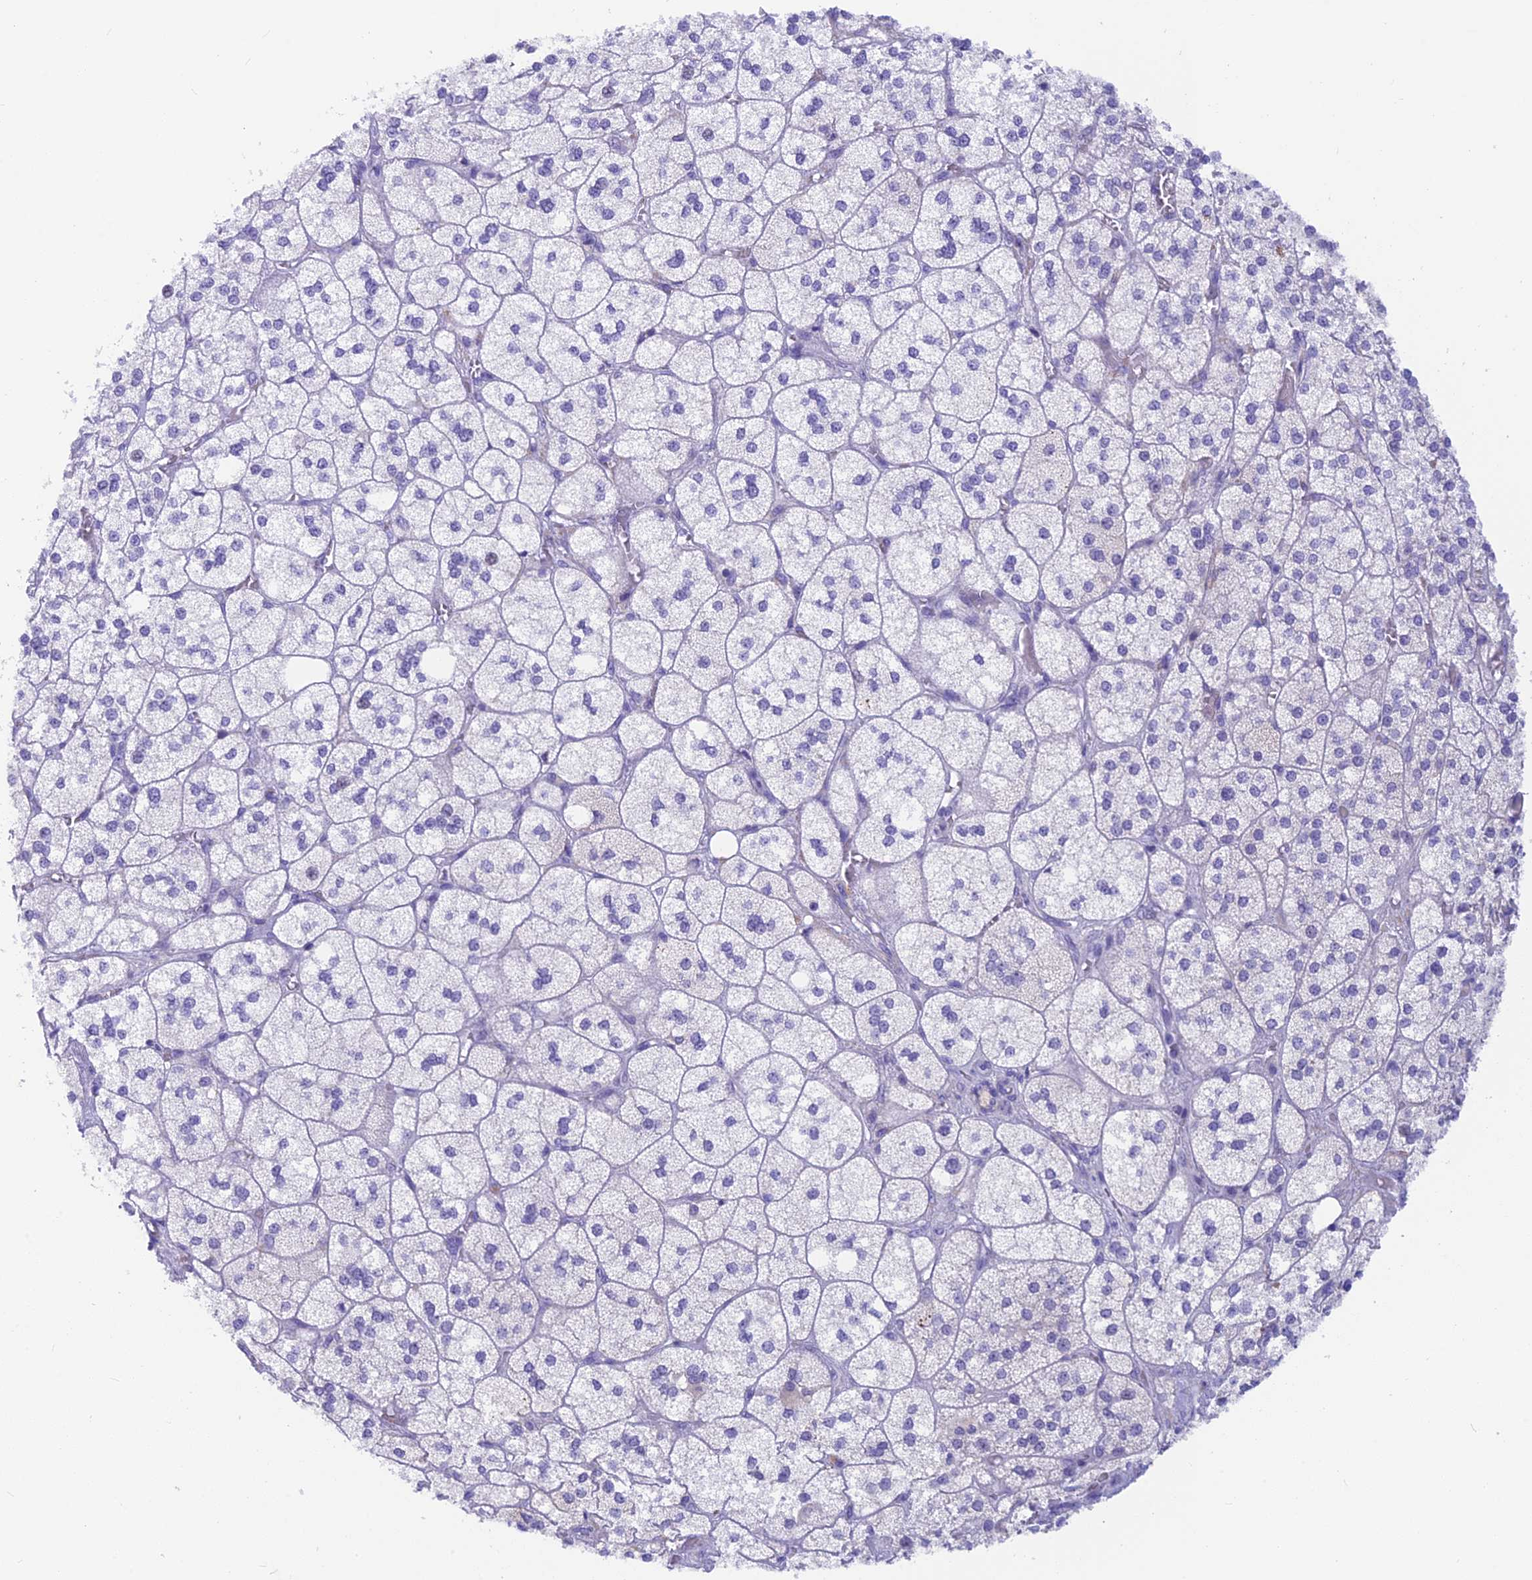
{"staining": {"intensity": "negative", "quantity": "none", "location": "none"}, "tissue": "adrenal gland", "cell_type": "Glandular cells", "image_type": "normal", "snomed": [{"axis": "morphology", "description": "Normal tissue, NOS"}, {"axis": "topography", "description": "Adrenal gland"}], "caption": "This micrograph is of benign adrenal gland stained with immunohistochemistry to label a protein in brown with the nuclei are counter-stained blue. There is no staining in glandular cells.", "gene": "SNTN", "patient": {"sex": "male", "age": 61}}